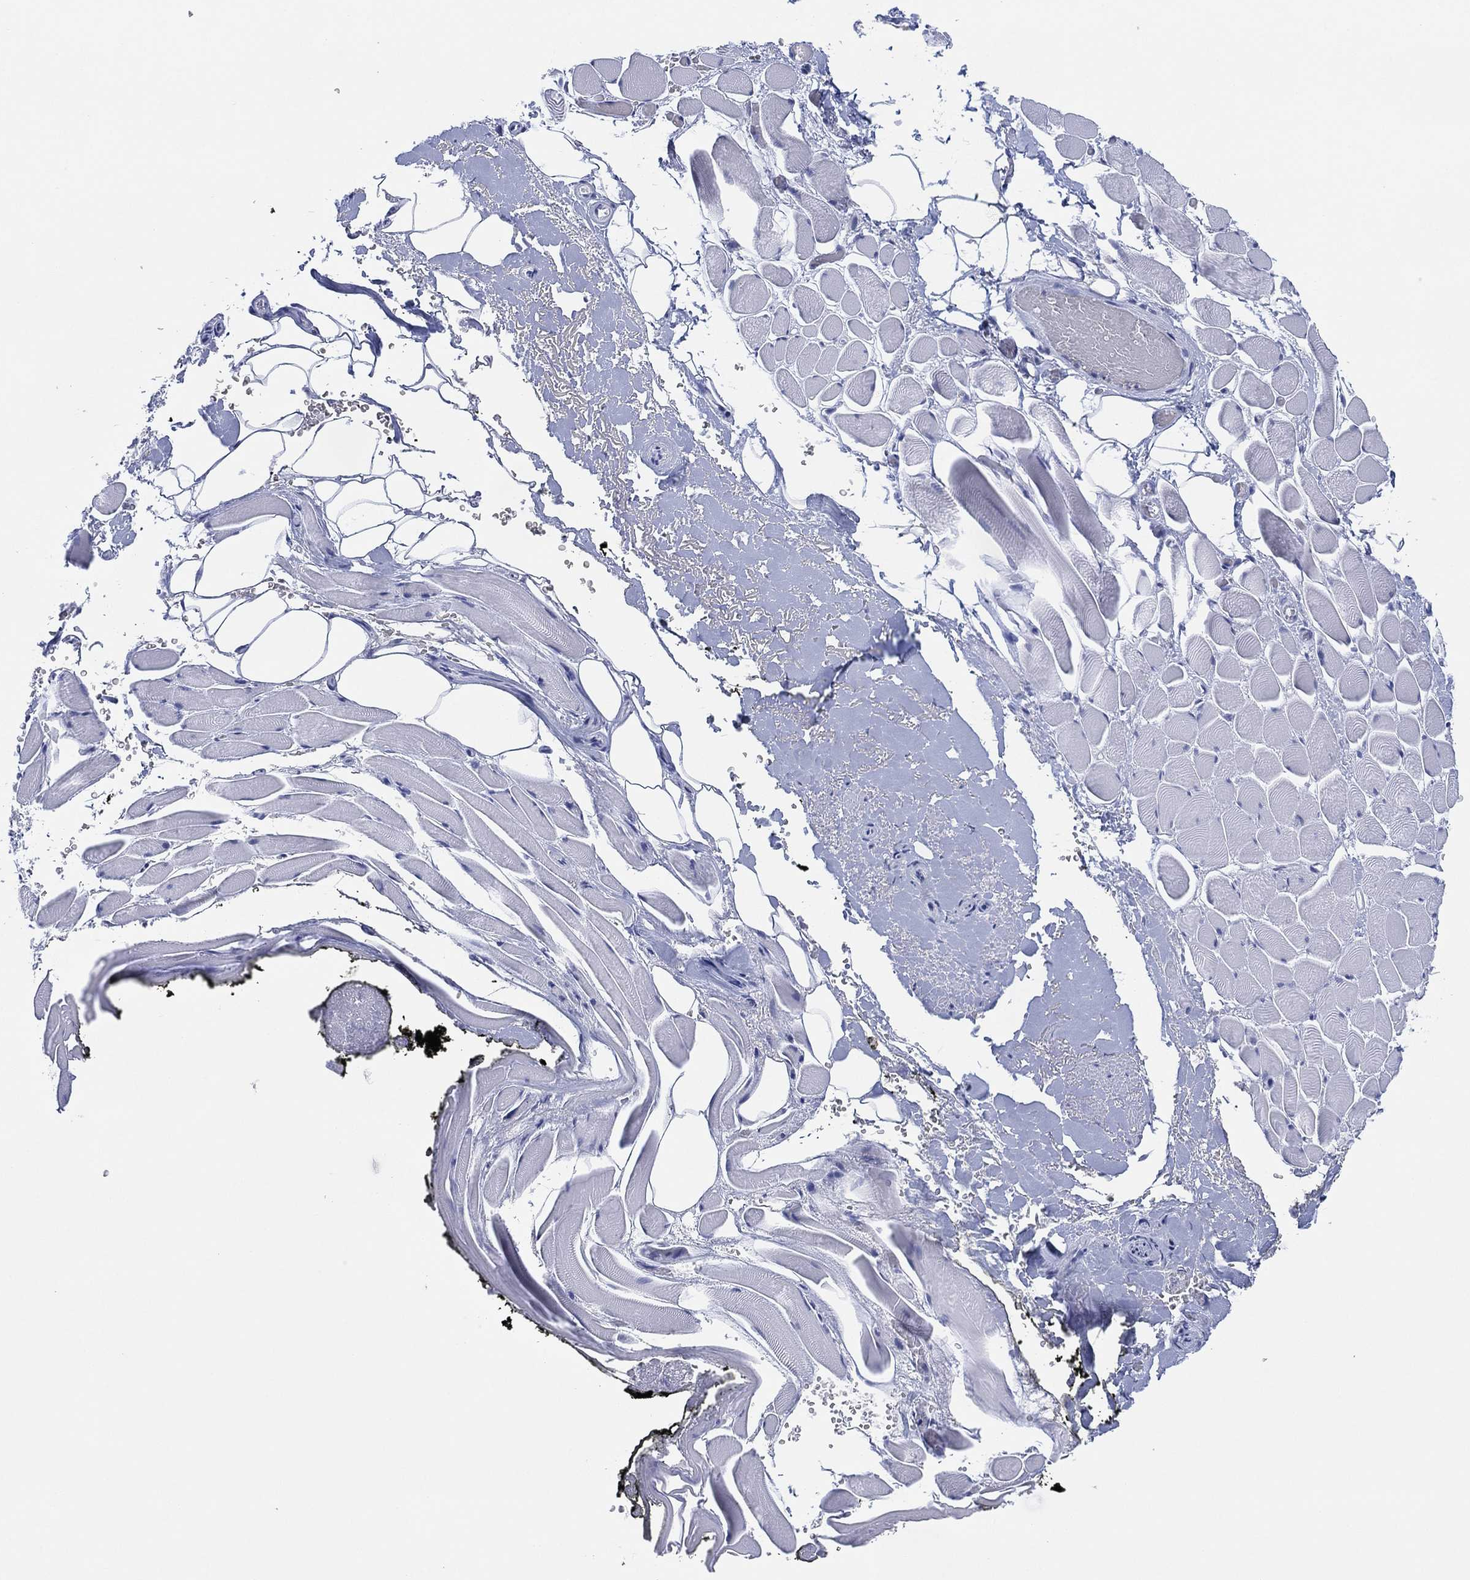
{"staining": {"intensity": "negative", "quantity": "none", "location": "none"}, "tissue": "adipose tissue", "cell_type": "Adipocytes", "image_type": "normal", "snomed": [{"axis": "morphology", "description": "Normal tissue, NOS"}, {"axis": "topography", "description": "Anal"}, {"axis": "topography", "description": "Peripheral nerve tissue"}], "caption": "IHC micrograph of normal human adipose tissue stained for a protein (brown), which displays no positivity in adipocytes.", "gene": "CFTR", "patient": {"sex": "male", "age": 53}}